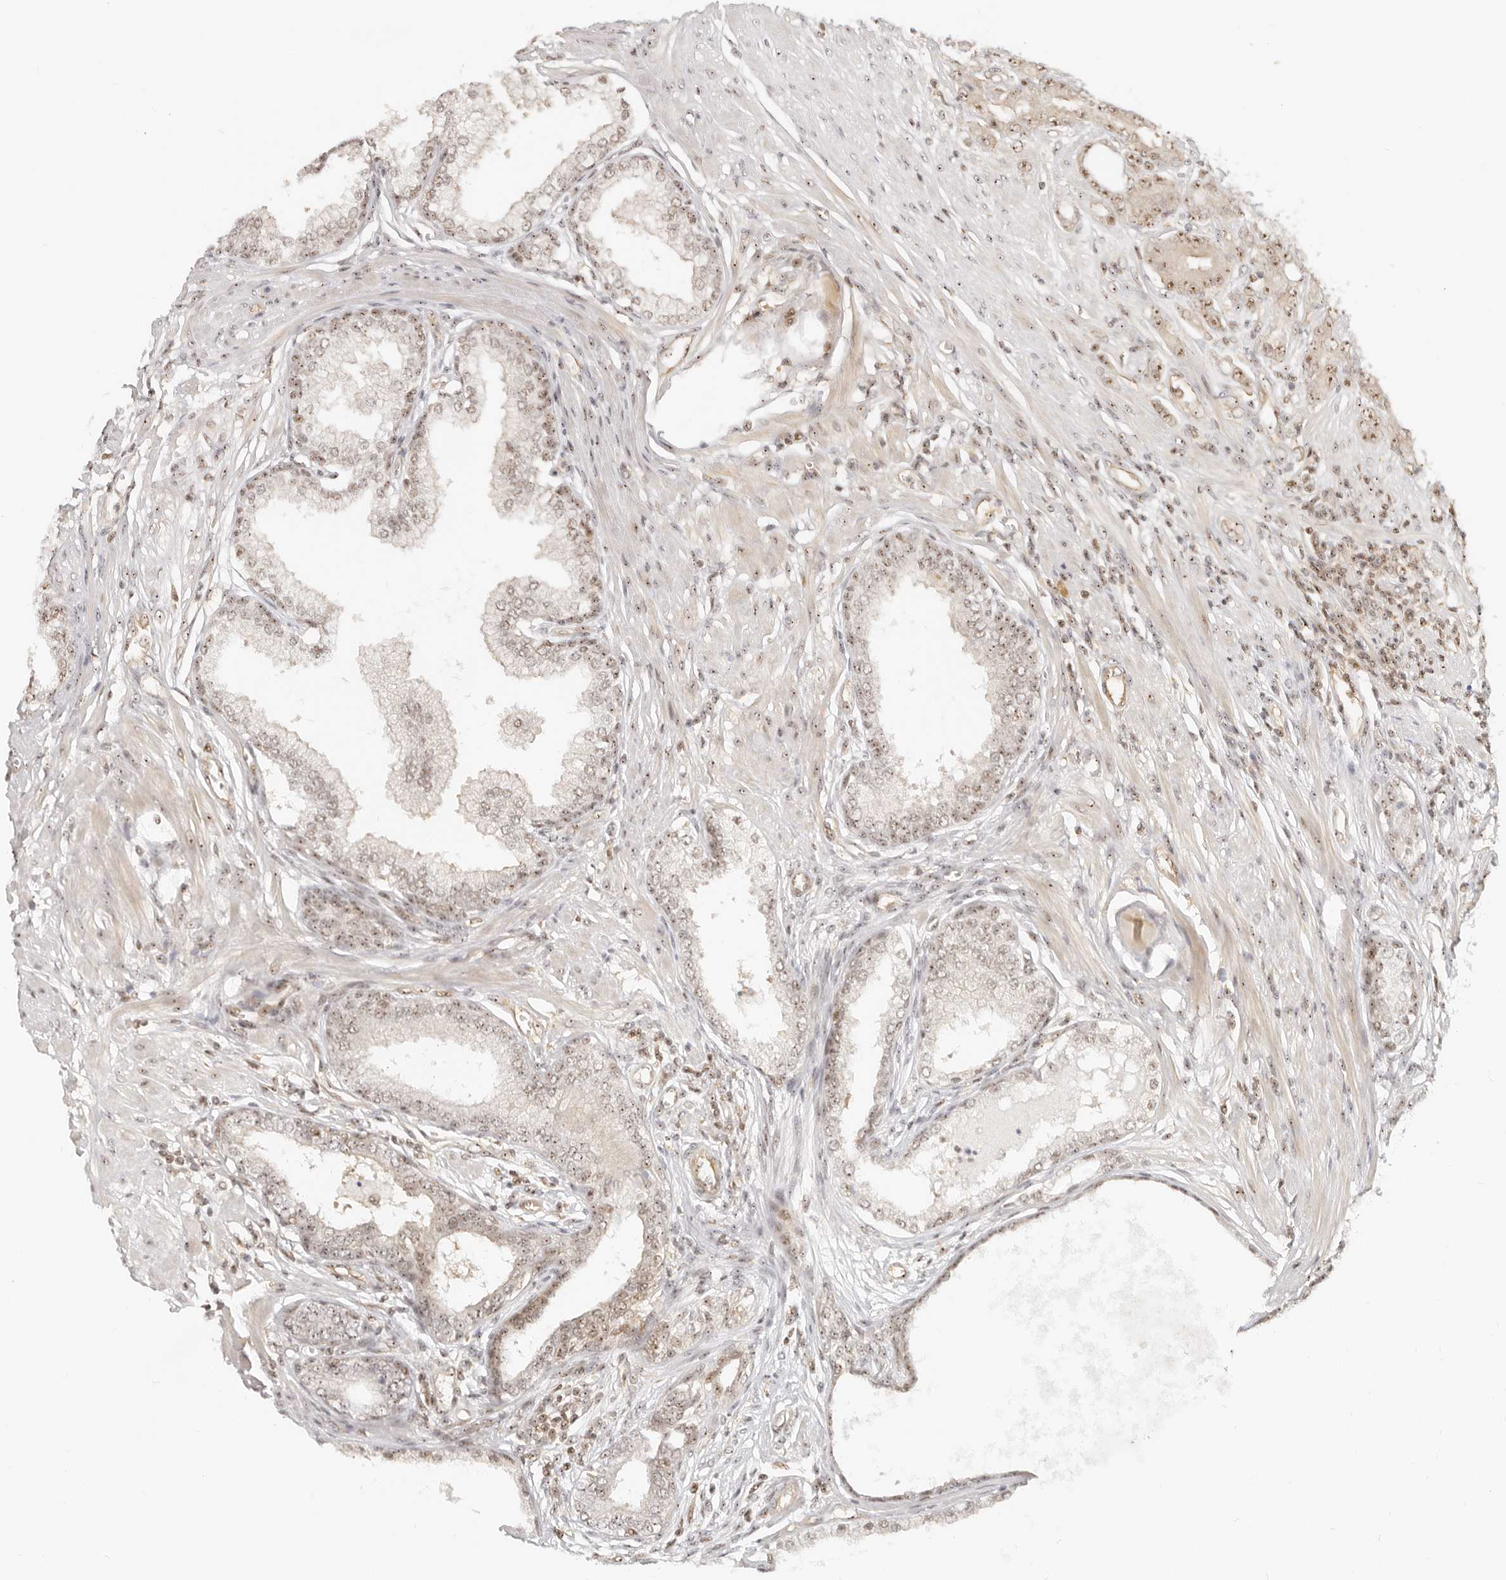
{"staining": {"intensity": "moderate", "quantity": ">75%", "location": "nuclear"}, "tissue": "prostate cancer", "cell_type": "Tumor cells", "image_type": "cancer", "snomed": [{"axis": "morphology", "description": "Adenocarcinoma, High grade"}, {"axis": "topography", "description": "Prostate"}], "caption": "DAB immunohistochemical staining of human prostate high-grade adenocarcinoma exhibits moderate nuclear protein staining in approximately >75% of tumor cells.", "gene": "BAP1", "patient": {"sex": "male", "age": 62}}